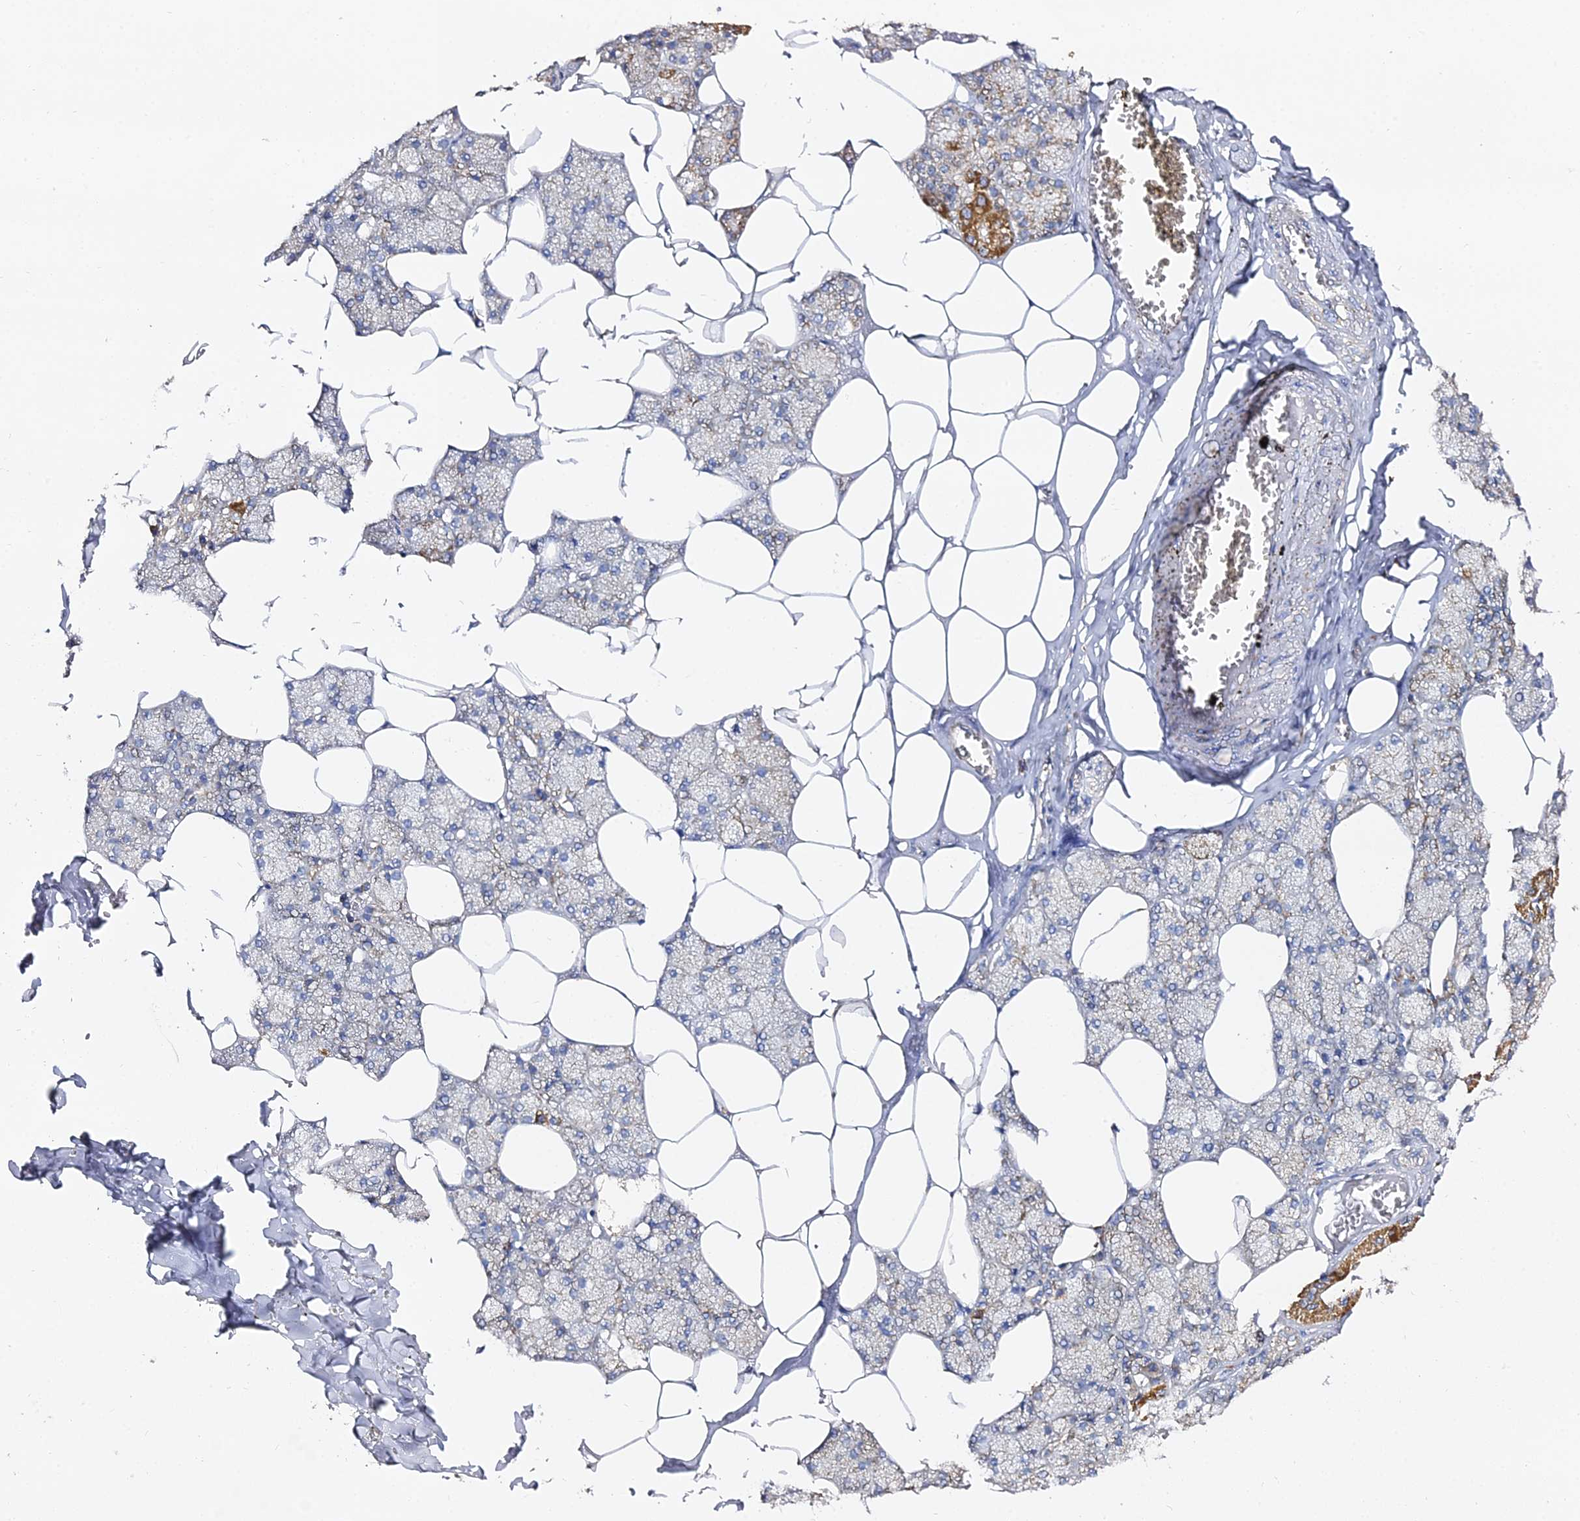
{"staining": {"intensity": "moderate", "quantity": "<25%", "location": "cytoplasmic/membranous"}, "tissue": "salivary gland", "cell_type": "Glandular cells", "image_type": "normal", "snomed": [{"axis": "morphology", "description": "Normal tissue, NOS"}, {"axis": "topography", "description": "Salivary gland"}], "caption": "Brown immunohistochemical staining in benign salivary gland reveals moderate cytoplasmic/membranous positivity in about <25% of glandular cells. The staining was performed using DAB, with brown indicating positive protein expression. Nuclei are stained blue with hematoxylin.", "gene": "TYW5", "patient": {"sex": "male", "age": 62}}